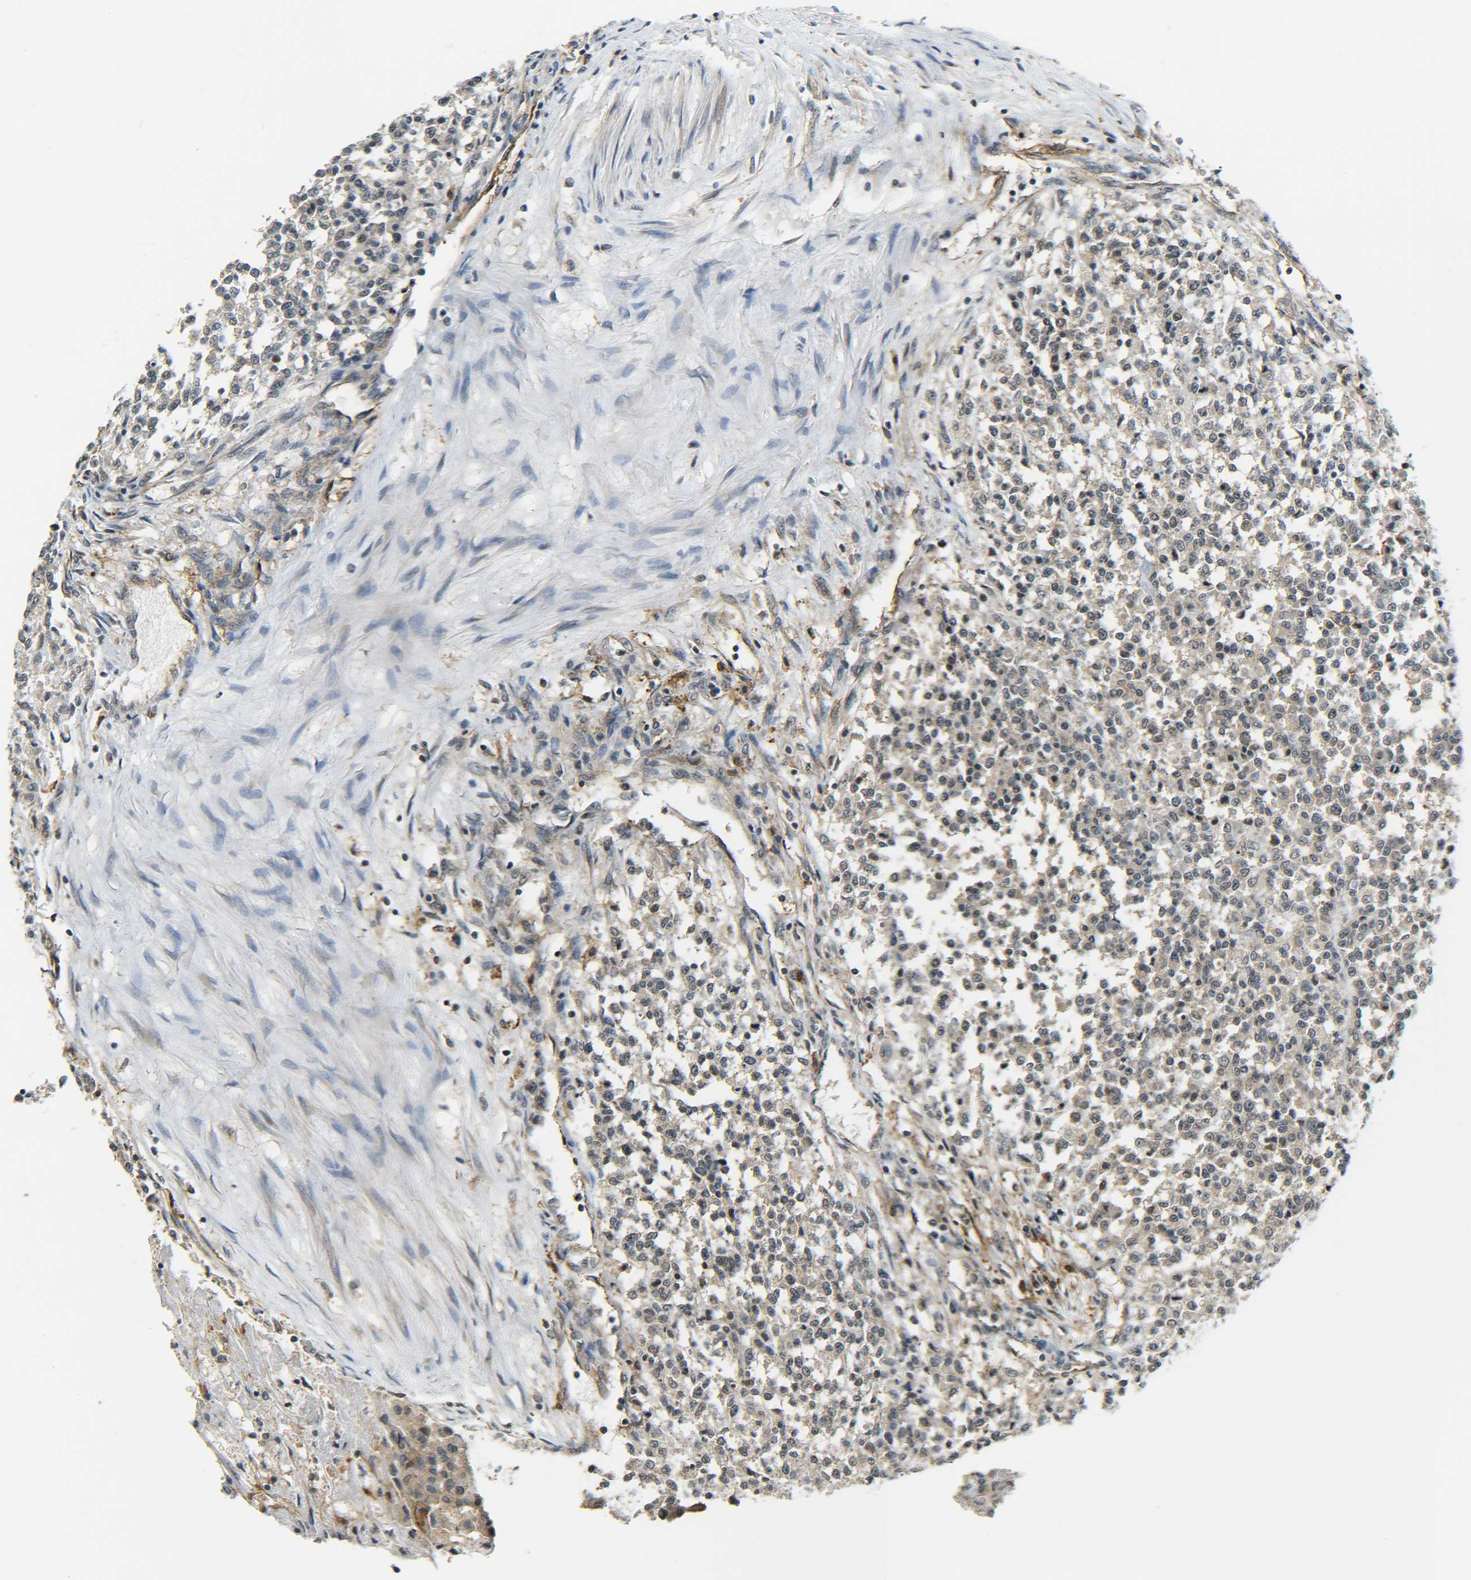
{"staining": {"intensity": "weak", "quantity": ">75%", "location": "cytoplasmic/membranous"}, "tissue": "testis cancer", "cell_type": "Tumor cells", "image_type": "cancer", "snomed": [{"axis": "morphology", "description": "Seminoma, NOS"}, {"axis": "topography", "description": "Testis"}], "caption": "A photomicrograph showing weak cytoplasmic/membranous expression in about >75% of tumor cells in testis cancer, as visualized by brown immunohistochemical staining.", "gene": "DAB2", "patient": {"sex": "male", "age": 59}}